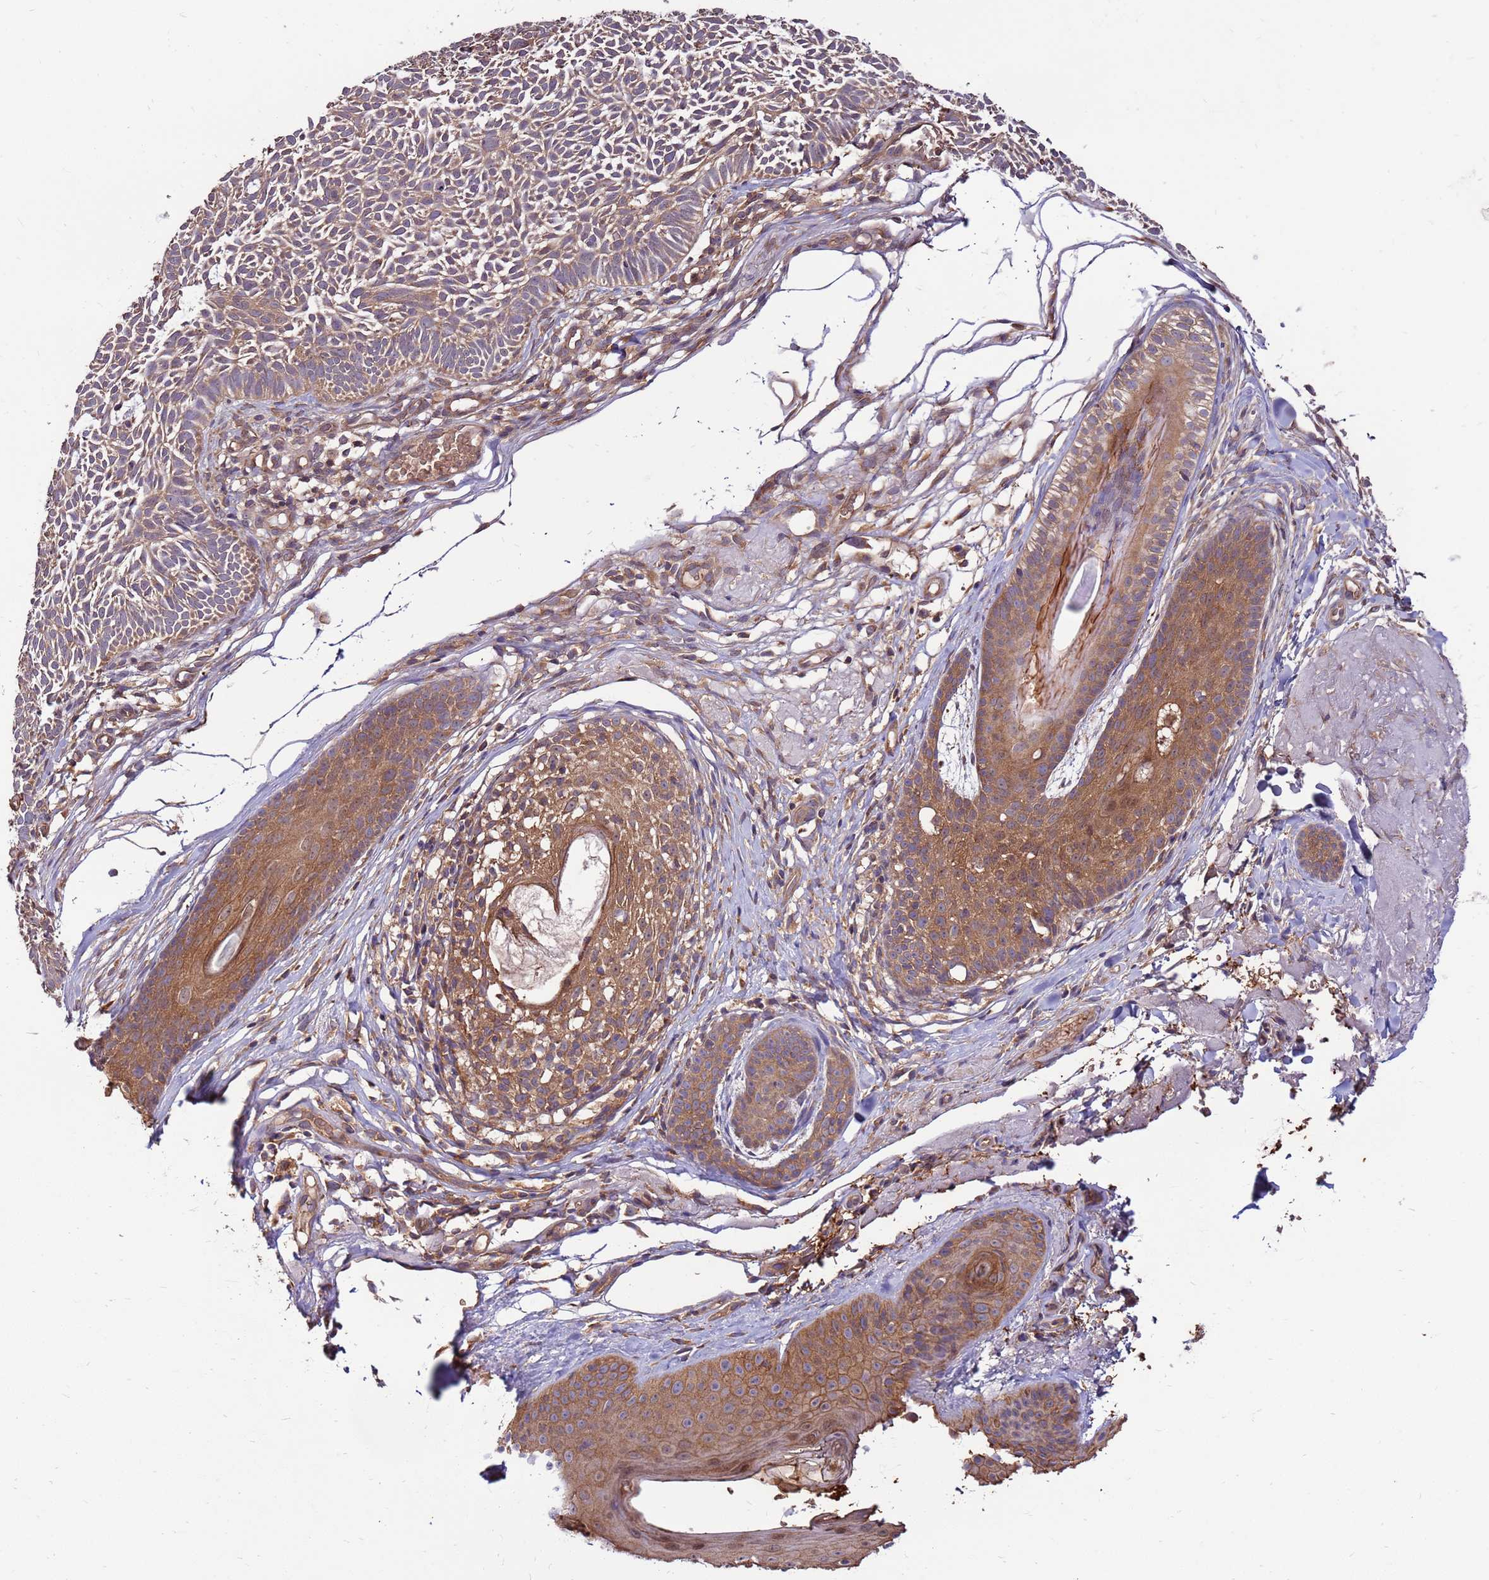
{"staining": {"intensity": "weak", "quantity": ">75%", "location": "cytoplasmic/membranous"}, "tissue": "skin cancer", "cell_type": "Tumor cells", "image_type": "cancer", "snomed": [{"axis": "morphology", "description": "Basal cell carcinoma"}, {"axis": "topography", "description": "Skin"}], "caption": "Weak cytoplasmic/membranous protein positivity is appreciated in about >75% of tumor cells in skin cancer (basal cell carcinoma).", "gene": "SLC44A5", "patient": {"sex": "male", "age": 69}}